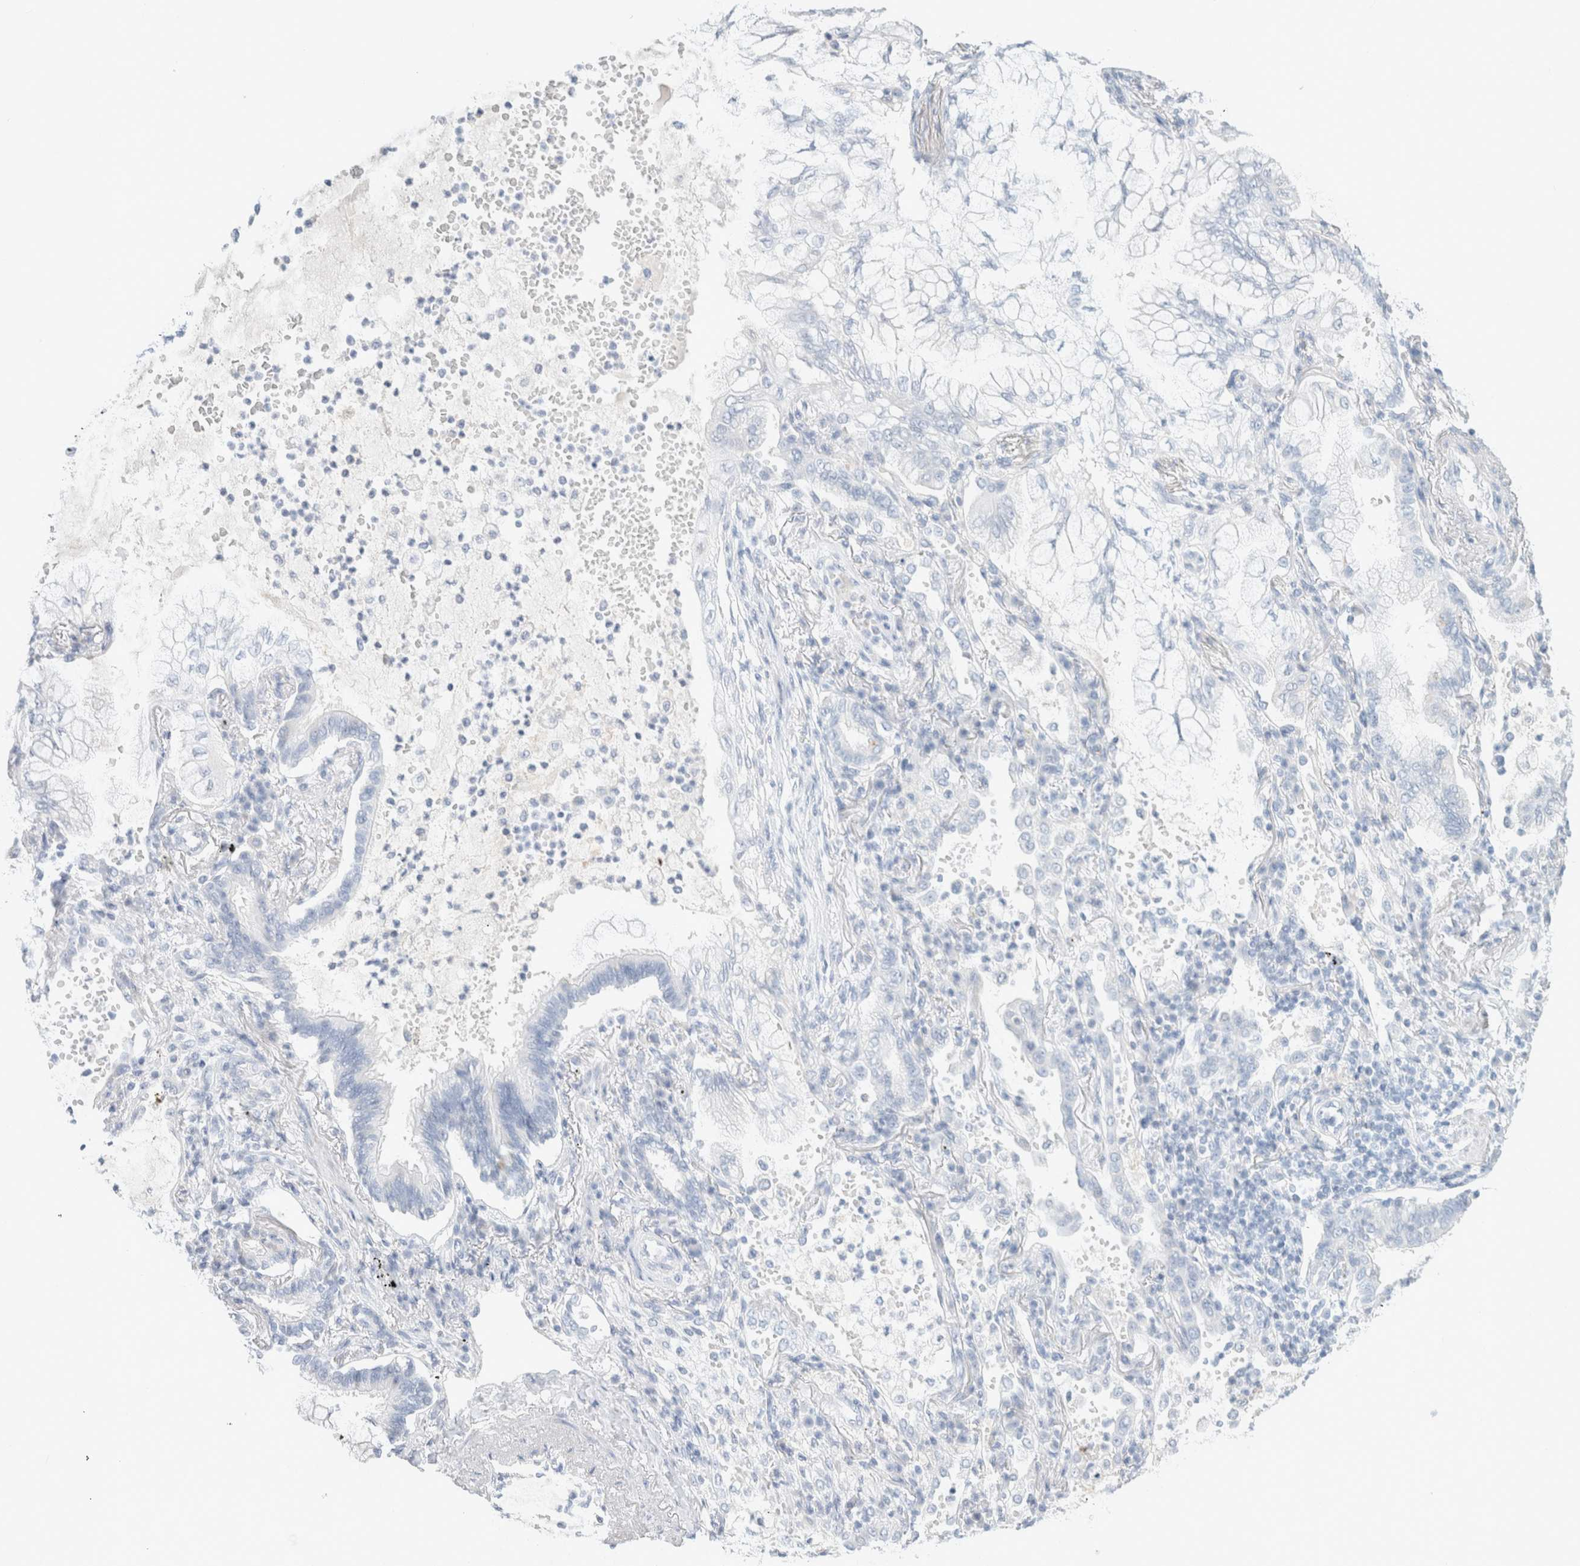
{"staining": {"intensity": "negative", "quantity": "none", "location": "none"}, "tissue": "lung cancer", "cell_type": "Tumor cells", "image_type": "cancer", "snomed": [{"axis": "morphology", "description": "Adenocarcinoma, NOS"}, {"axis": "topography", "description": "Lung"}], "caption": "Tumor cells show no significant staining in lung cancer (adenocarcinoma).", "gene": "CPQ", "patient": {"sex": "female", "age": 70}}